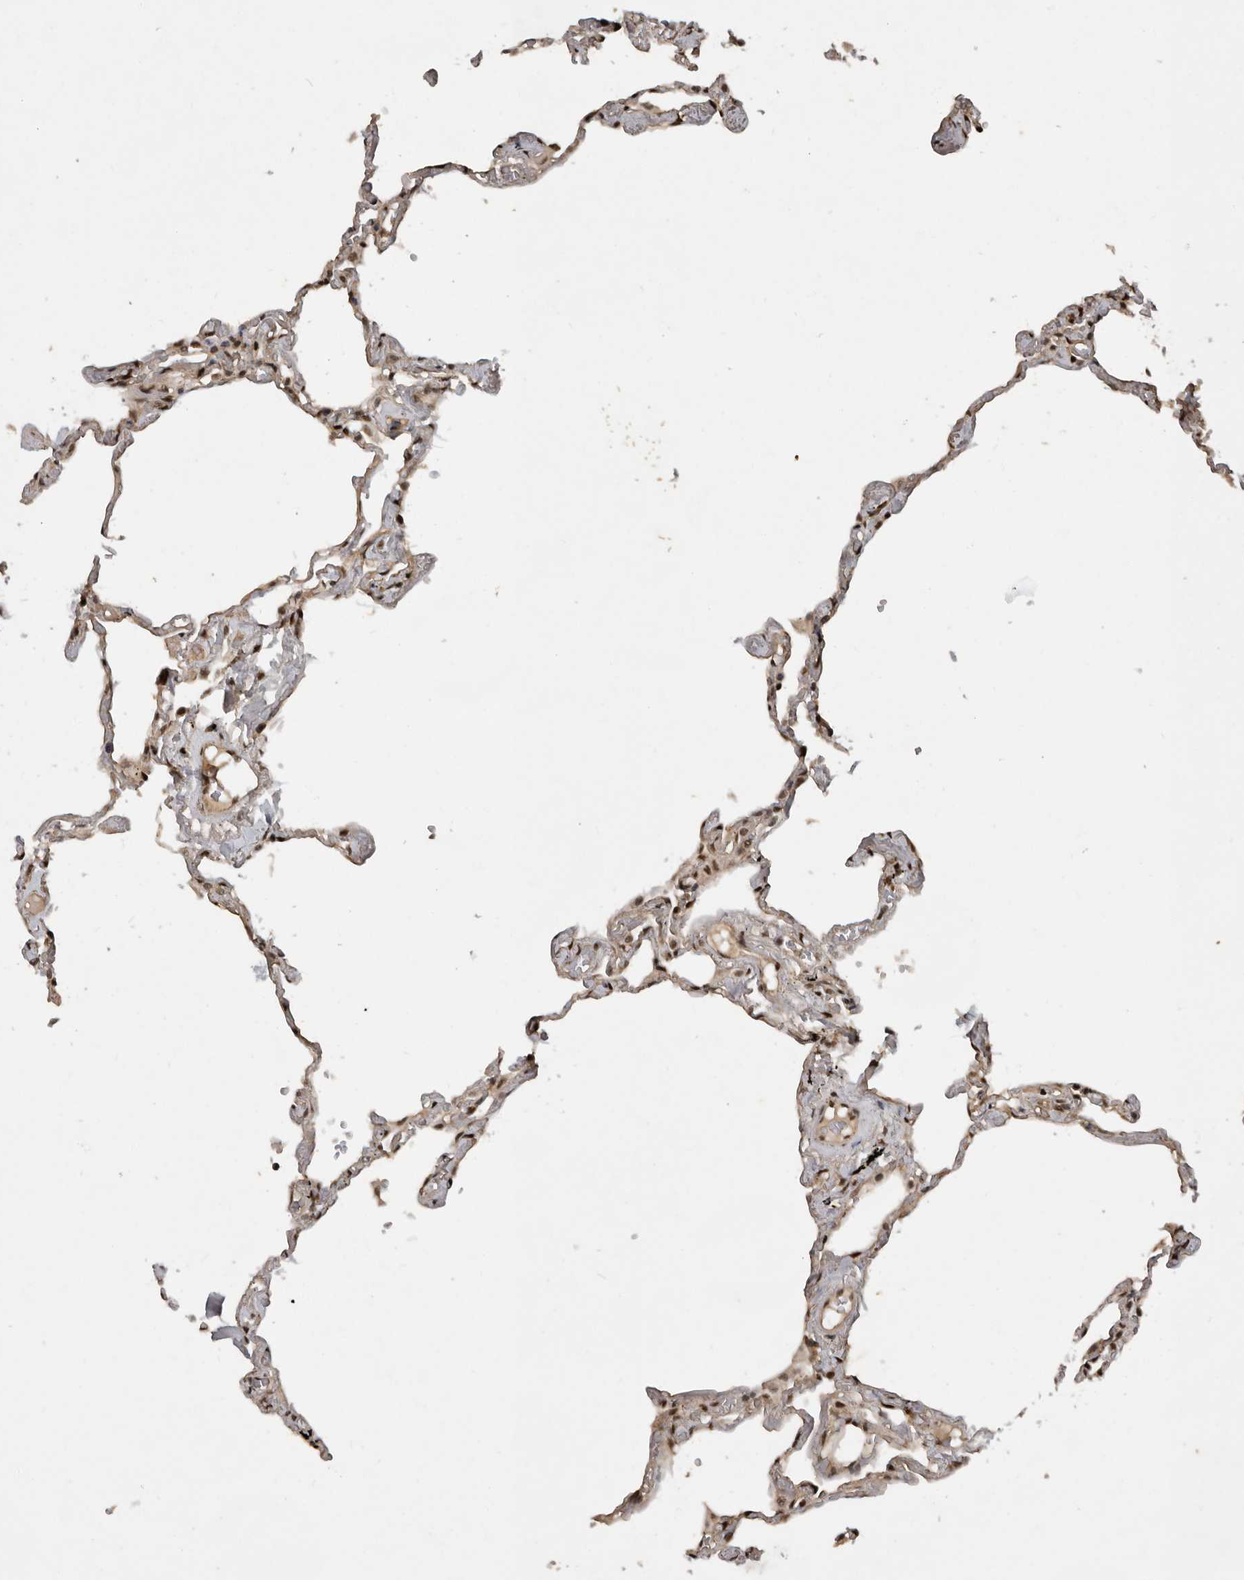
{"staining": {"intensity": "moderate", "quantity": ">75%", "location": "nuclear"}, "tissue": "lung", "cell_type": "Alveolar cells", "image_type": "normal", "snomed": [{"axis": "morphology", "description": "Normal tissue, NOS"}, {"axis": "topography", "description": "Lung"}], "caption": "The immunohistochemical stain labels moderate nuclear staining in alveolar cells of normal lung.", "gene": "CDC27", "patient": {"sex": "female", "age": 67}}